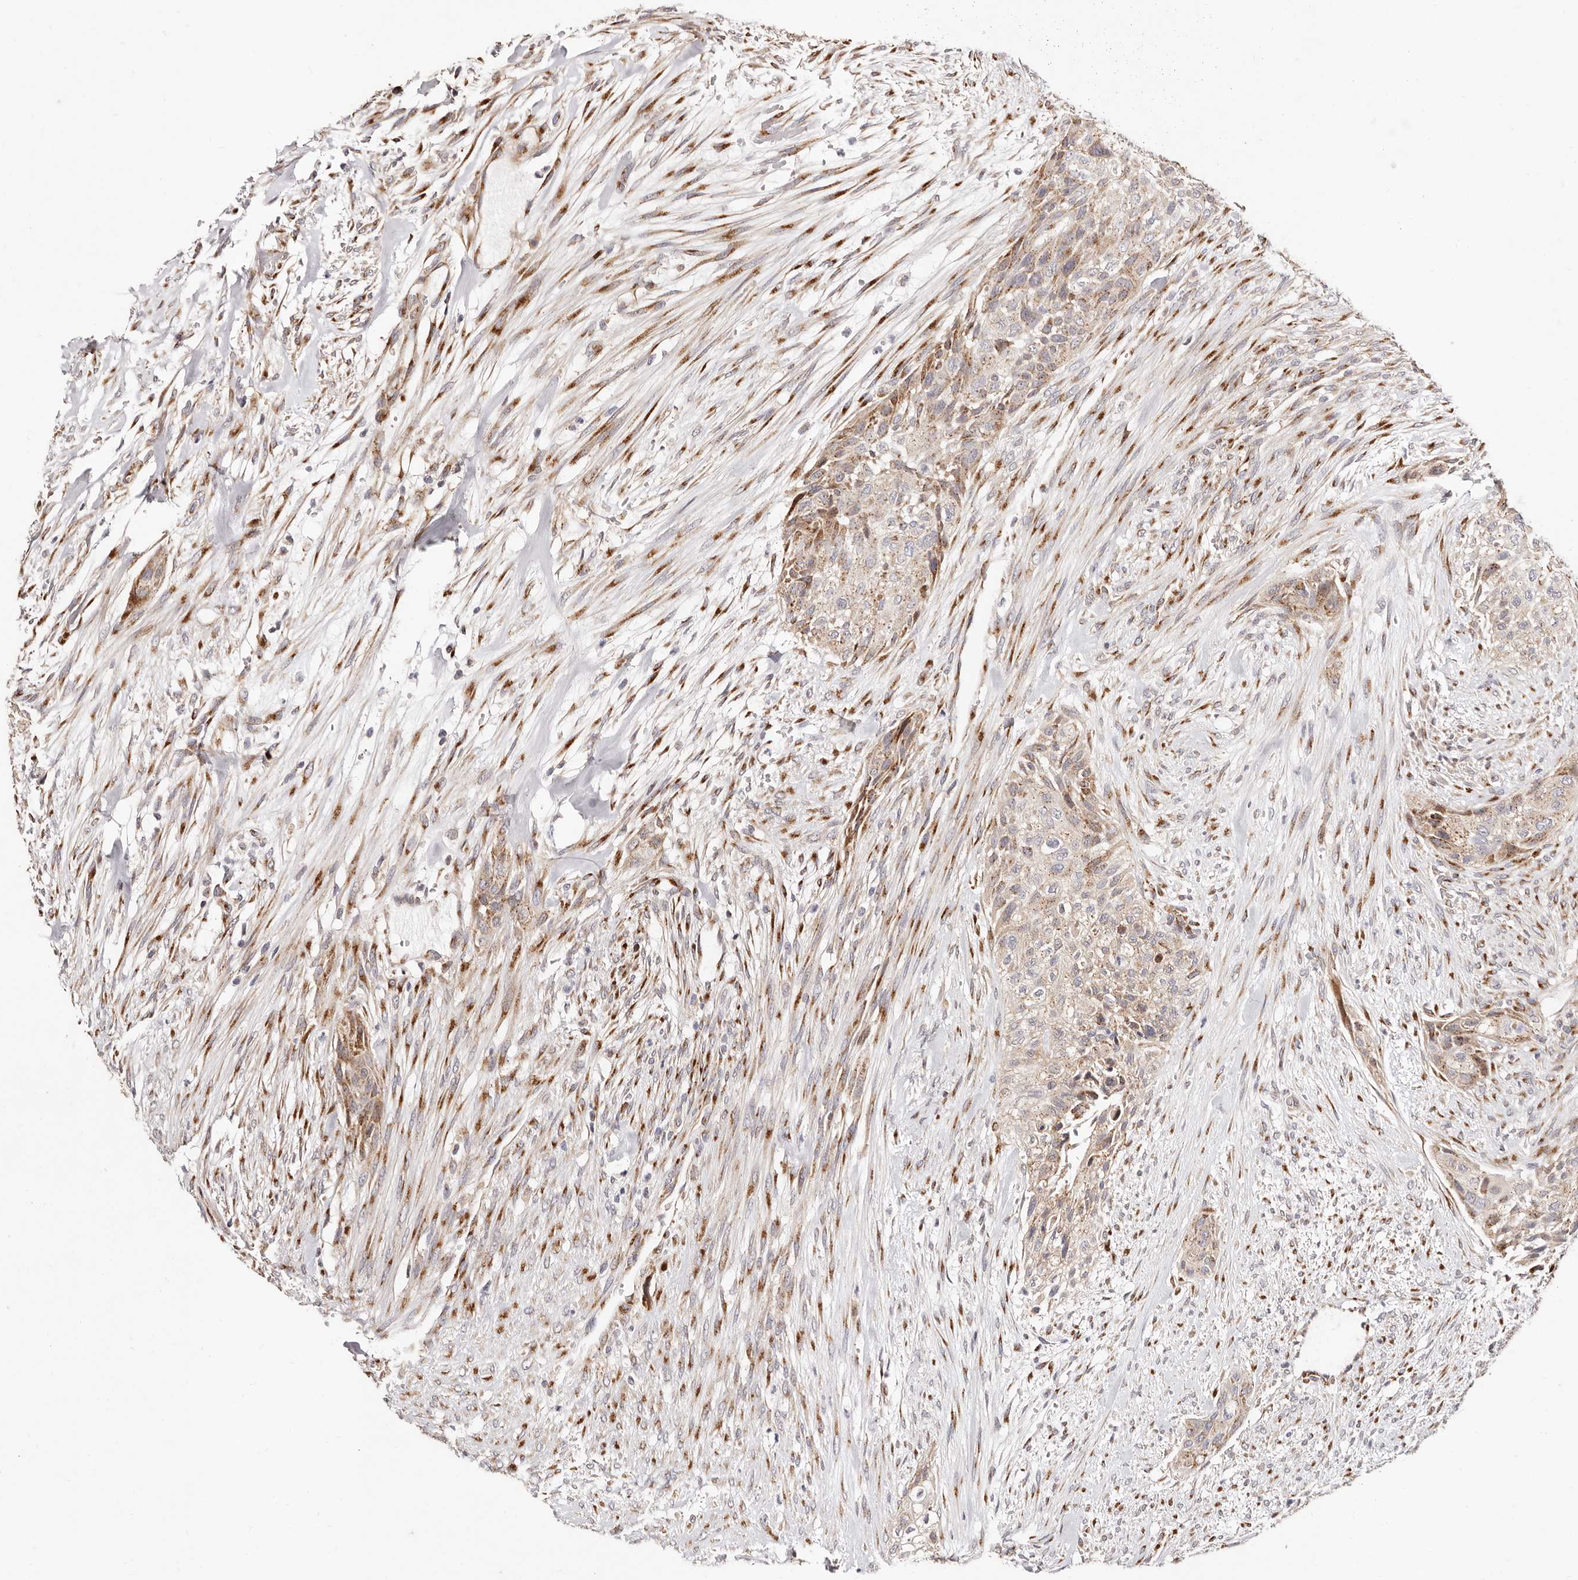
{"staining": {"intensity": "weak", "quantity": ">75%", "location": "cytoplasmic/membranous"}, "tissue": "urothelial cancer", "cell_type": "Tumor cells", "image_type": "cancer", "snomed": [{"axis": "morphology", "description": "Urothelial carcinoma, High grade"}, {"axis": "topography", "description": "Urinary bladder"}], "caption": "This is a micrograph of IHC staining of urothelial cancer, which shows weak staining in the cytoplasmic/membranous of tumor cells.", "gene": "MAPK6", "patient": {"sex": "male", "age": 35}}